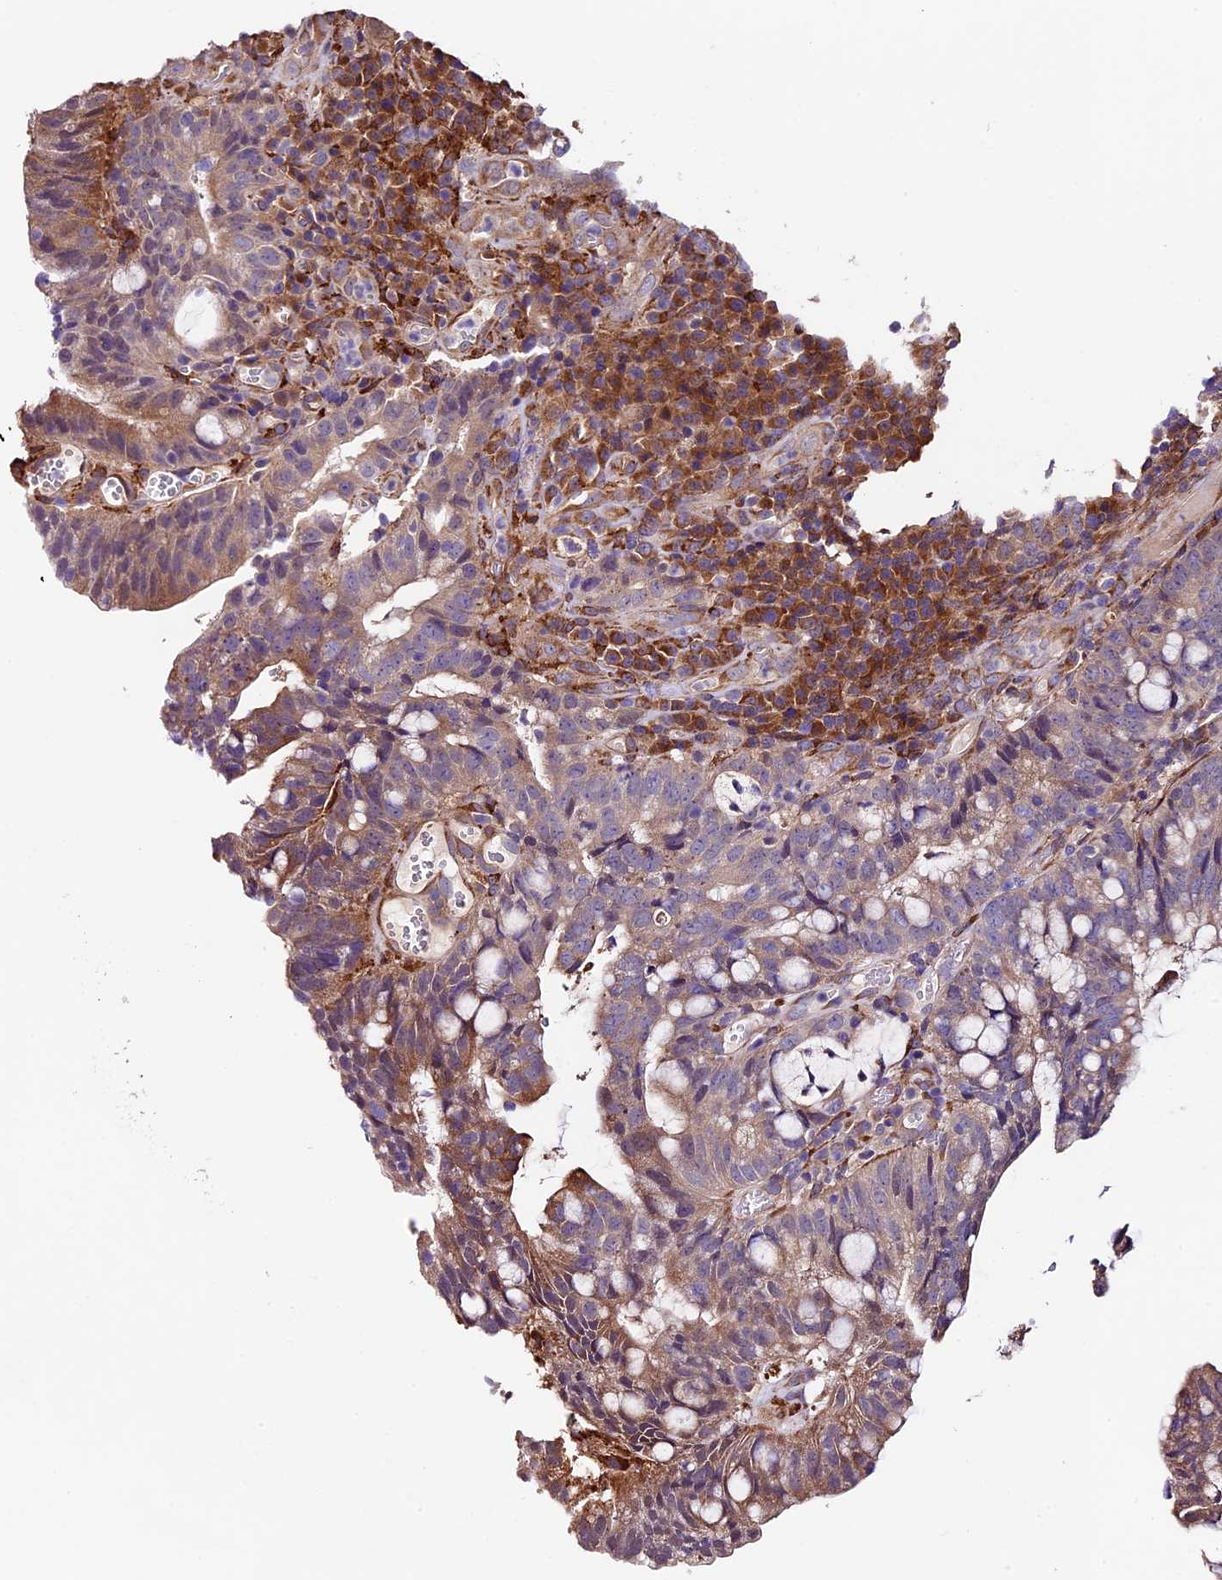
{"staining": {"intensity": "moderate", "quantity": "<25%", "location": "cytoplasmic/membranous"}, "tissue": "colorectal cancer", "cell_type": "Tumor cells", "image_type": "cancer", "snomed": [{"axis": "morphology", "description": "Adenocarcinoma, NOS"}, {"axis": "topography", "description": "Colon"}], "caption": "Immunohistochemical staining of human colorectal adenocarcinoma reveals moderate cytoplasmic/membranous protein staining in about <25% of tumor cells.", "gene": "LSM7", "patient": {"sex": "female", "age": 66}}